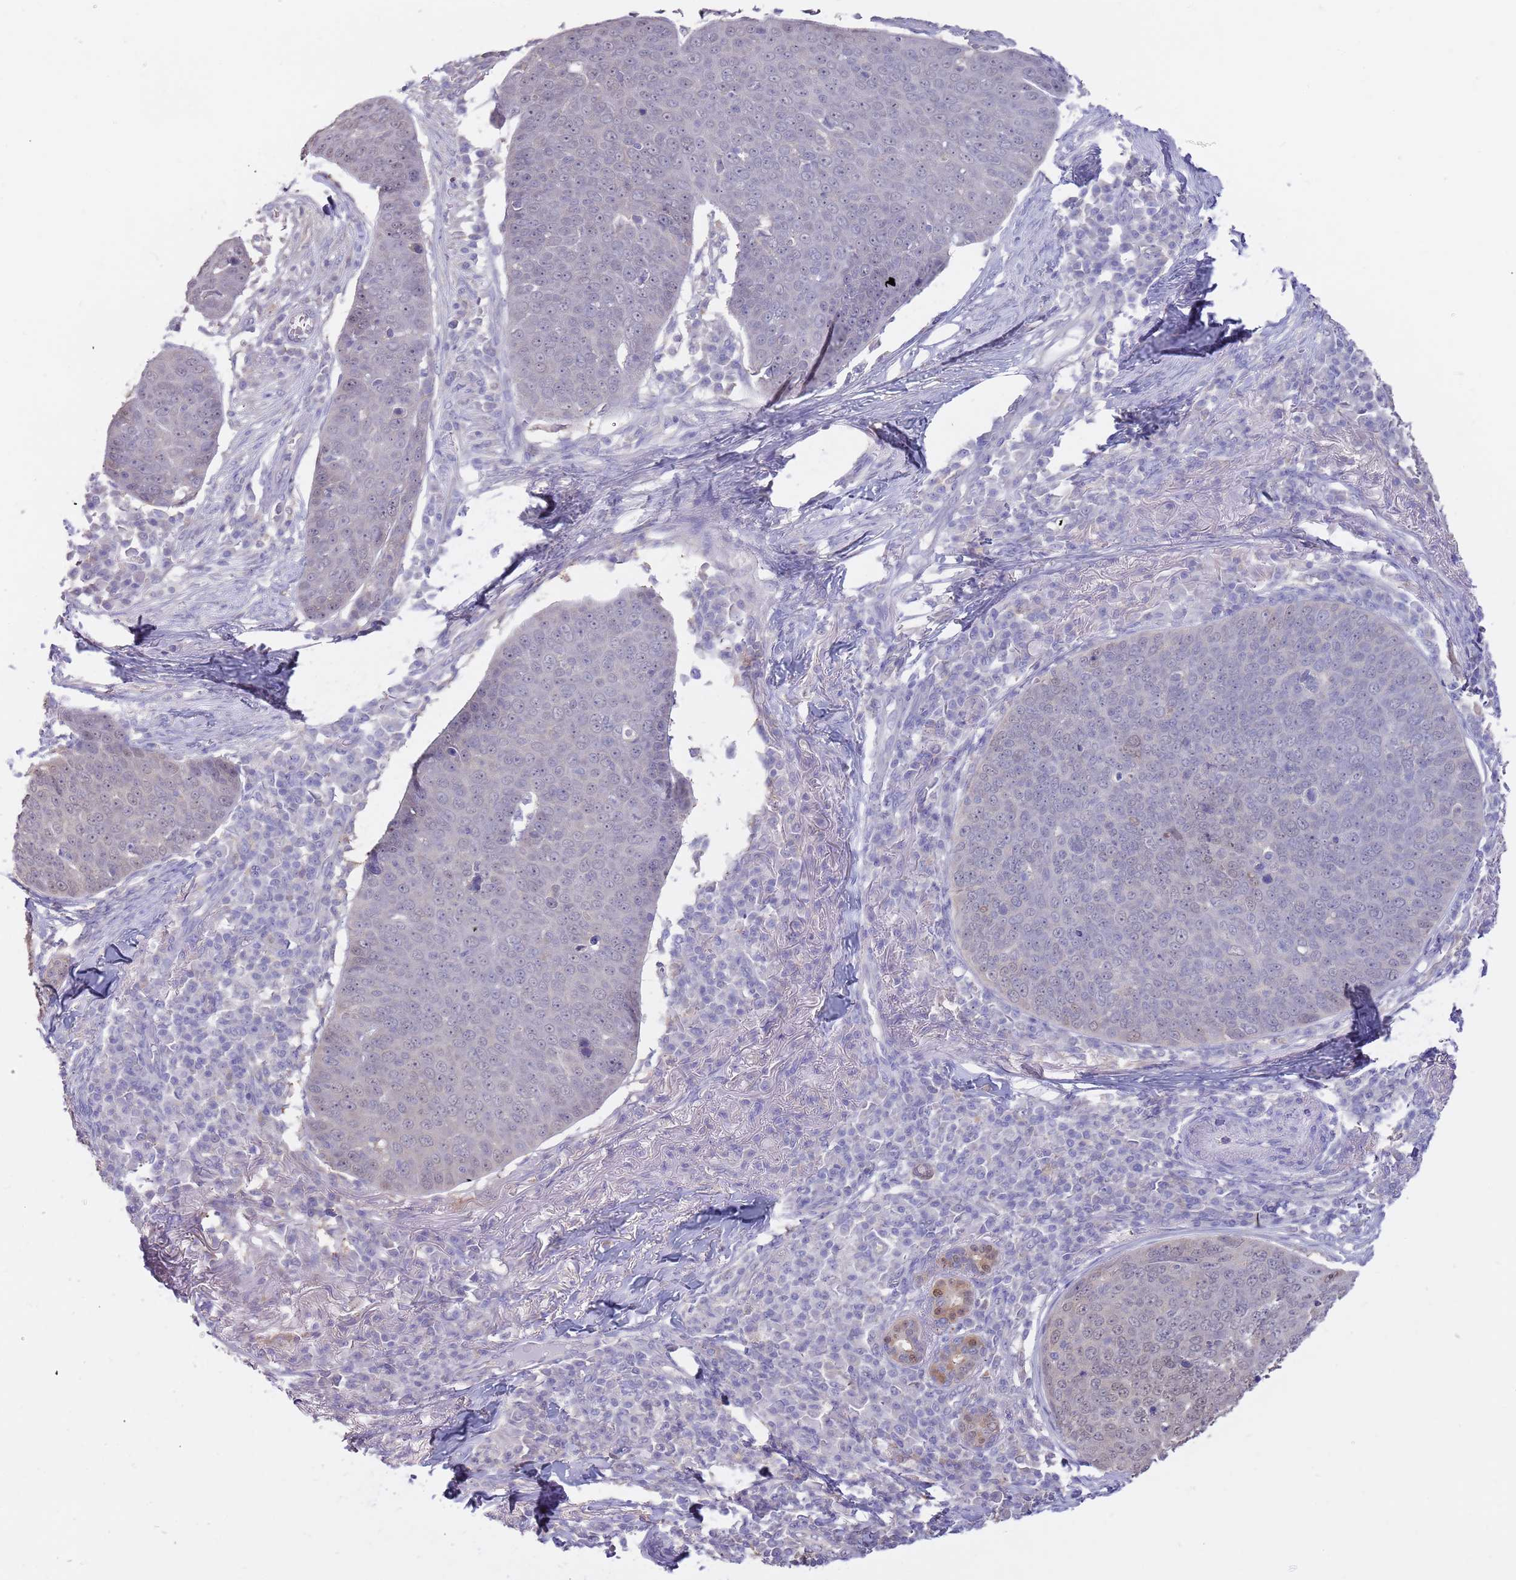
{"staining": {"intensity": "weak", "quantity": "<25%", "location": "nuclear"}, "tissue": "skin cancer", "cell_type": "Tumor cells", "image_type": "cancer", "snomed": [{"axis": "morphology", "description": "Squamous cell carcinoma, NOS"}, {"axis": "topography", "description": "Skin"}], "caption": "Tumor cells show no significant expression in skin cancer.", "gene": "AP5S1", "patient": {"sex": "male", "age": 71}}